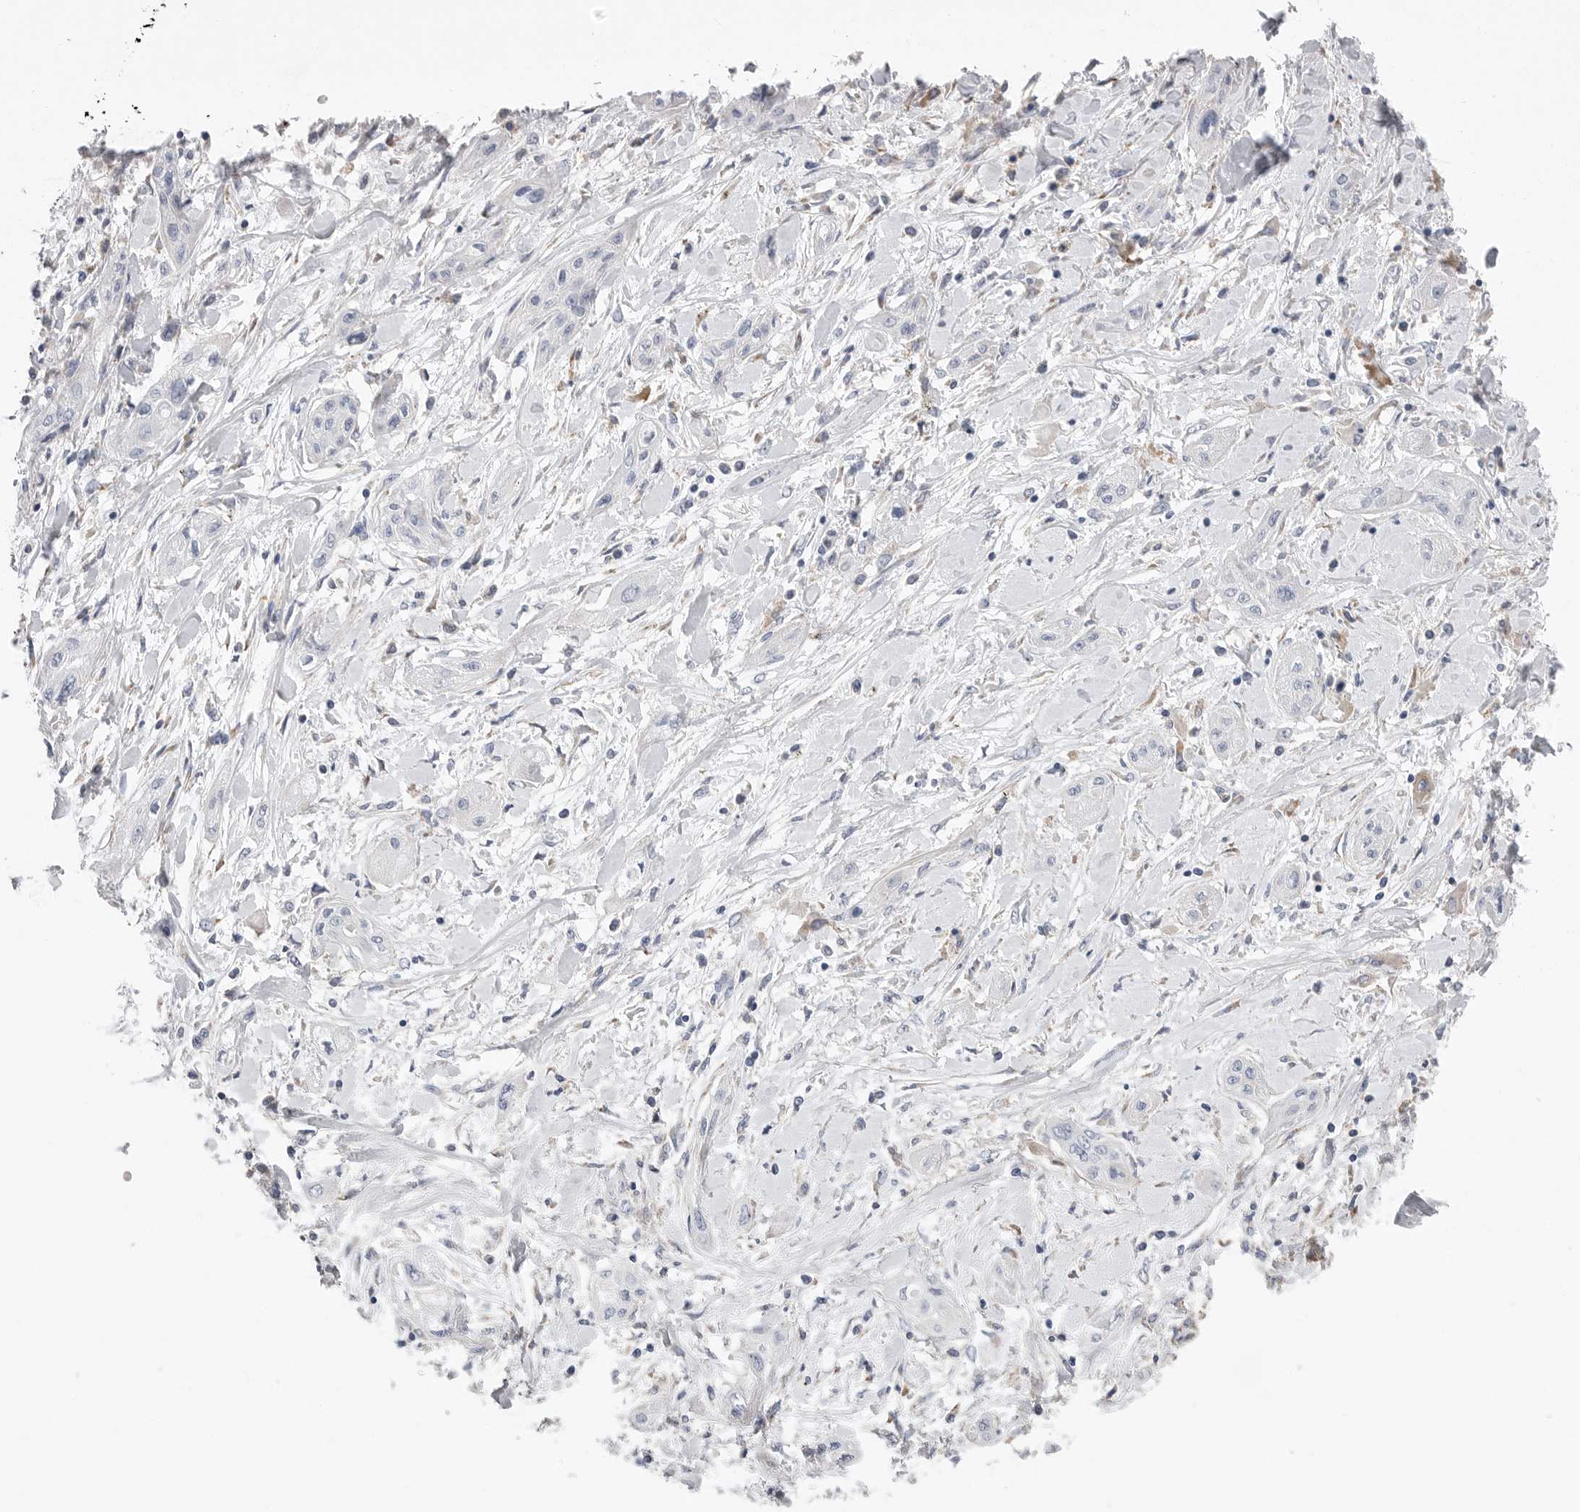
{"staining": {"intensity": "negative", "quantity": "none", "location": "none"}, "tissue": "lung cancer", "cell_type": "Tumor cells", "image_type": "cancer", "snomed": [{"axis": "morphology", "description": "Squamous cell carcinoma, NOS"}, {"axis": "topography", "description": "Lung"}], "caption": "Squamous cell carcinoma (lung) was stained to show a protein in brown. There is no significant staining in tumor cells.", "gene": "CAMK2B", "patient": {"sex": "female", "age": 47}}